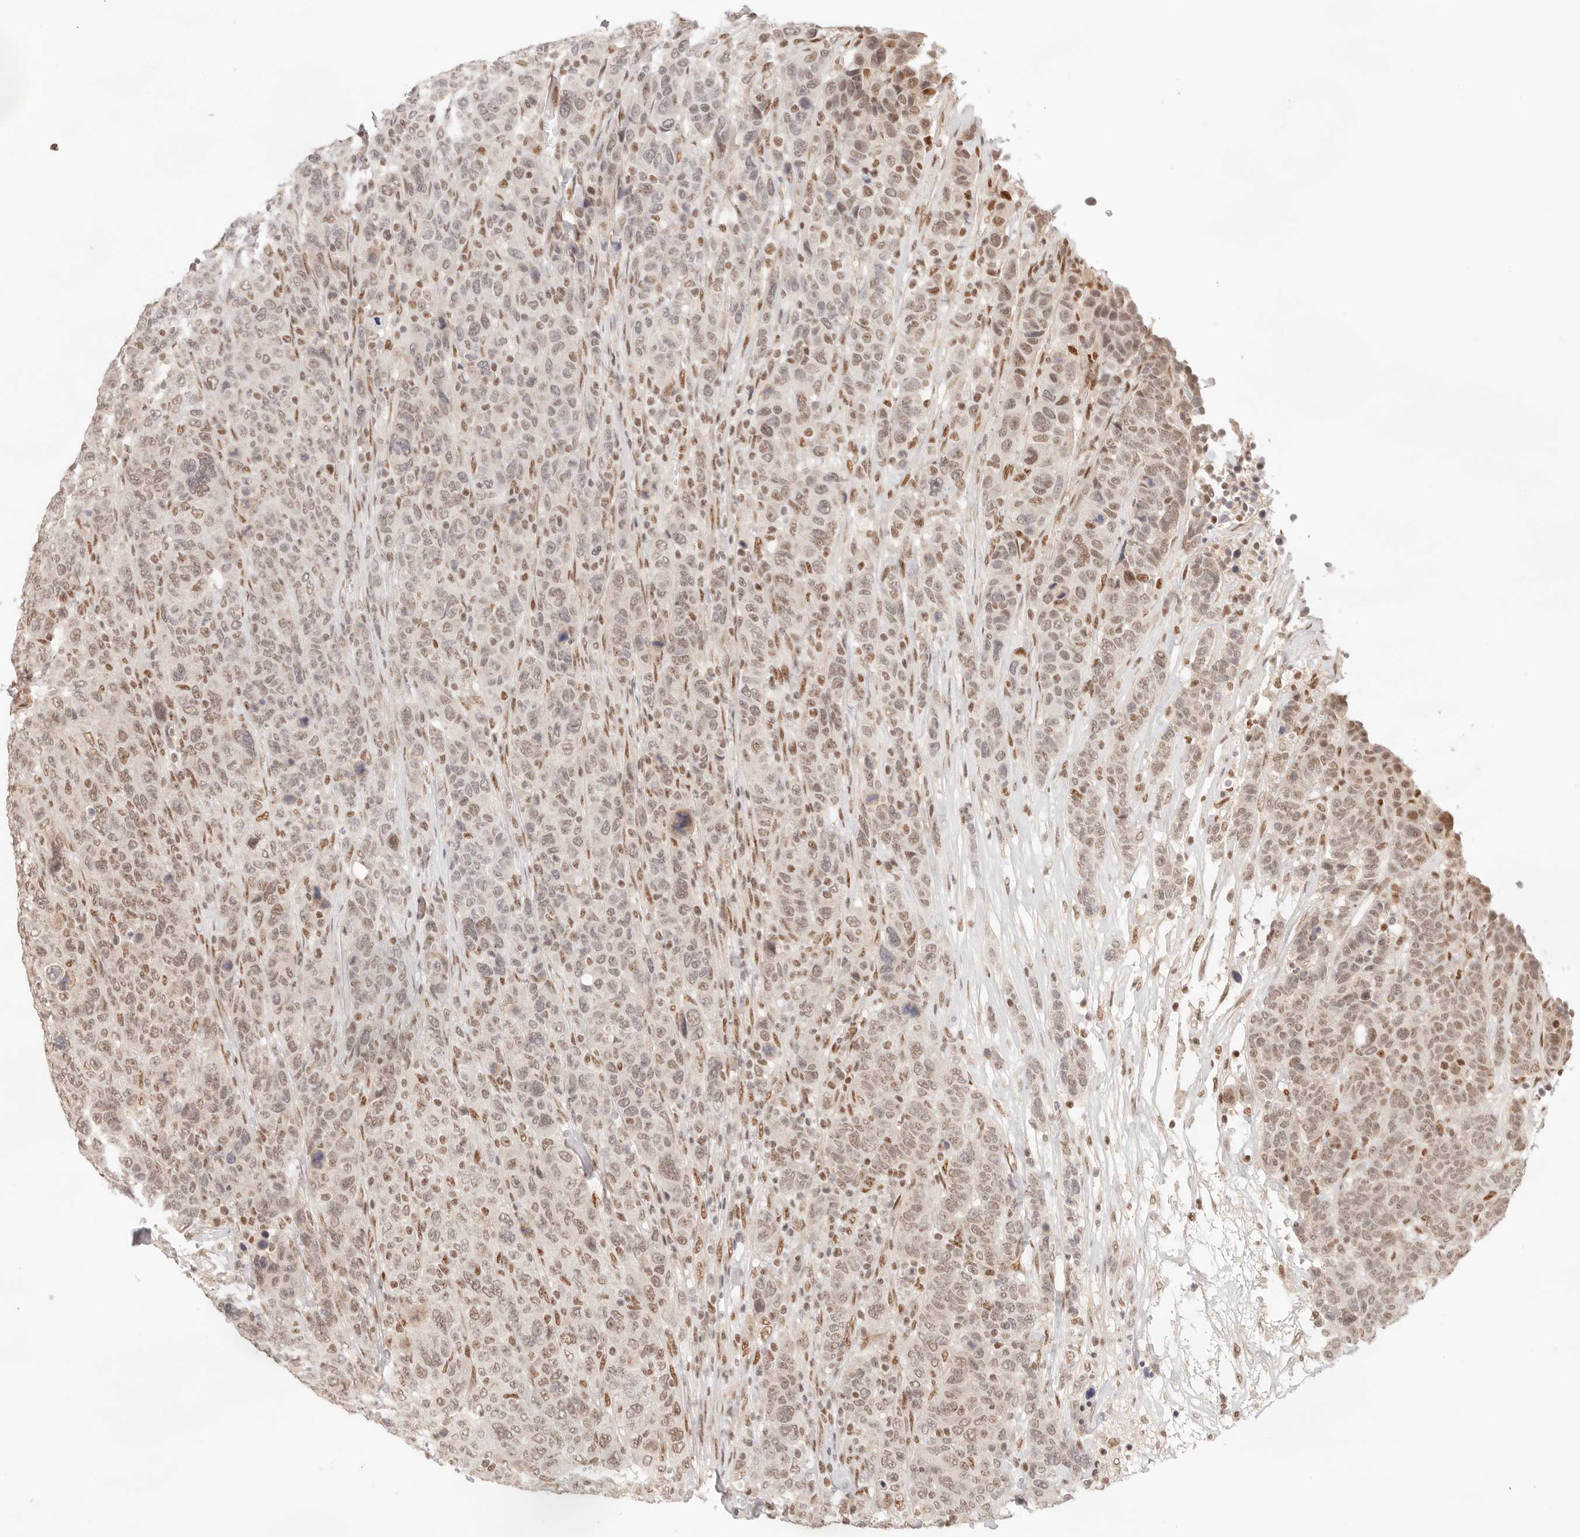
{"staining": {"intensity": "moderate", "quantity": ">75%", "location": "nuclear"}, "tissue": "breast cancer", "cell_type": "Tumor cells", "image_type": "cancer", "snomed": [{"axis": "morphology", "description": "Duct carcinoma"}, {"axis": "topography", "description": "Breast"}], "caption": "The image displays a brown stain indicating the presence of a protein in the nuclear of tumor cells in breast intraductal carcinoma.", "gene": "GTF2E2", "patient": {"sex": "female", "age": 37}}